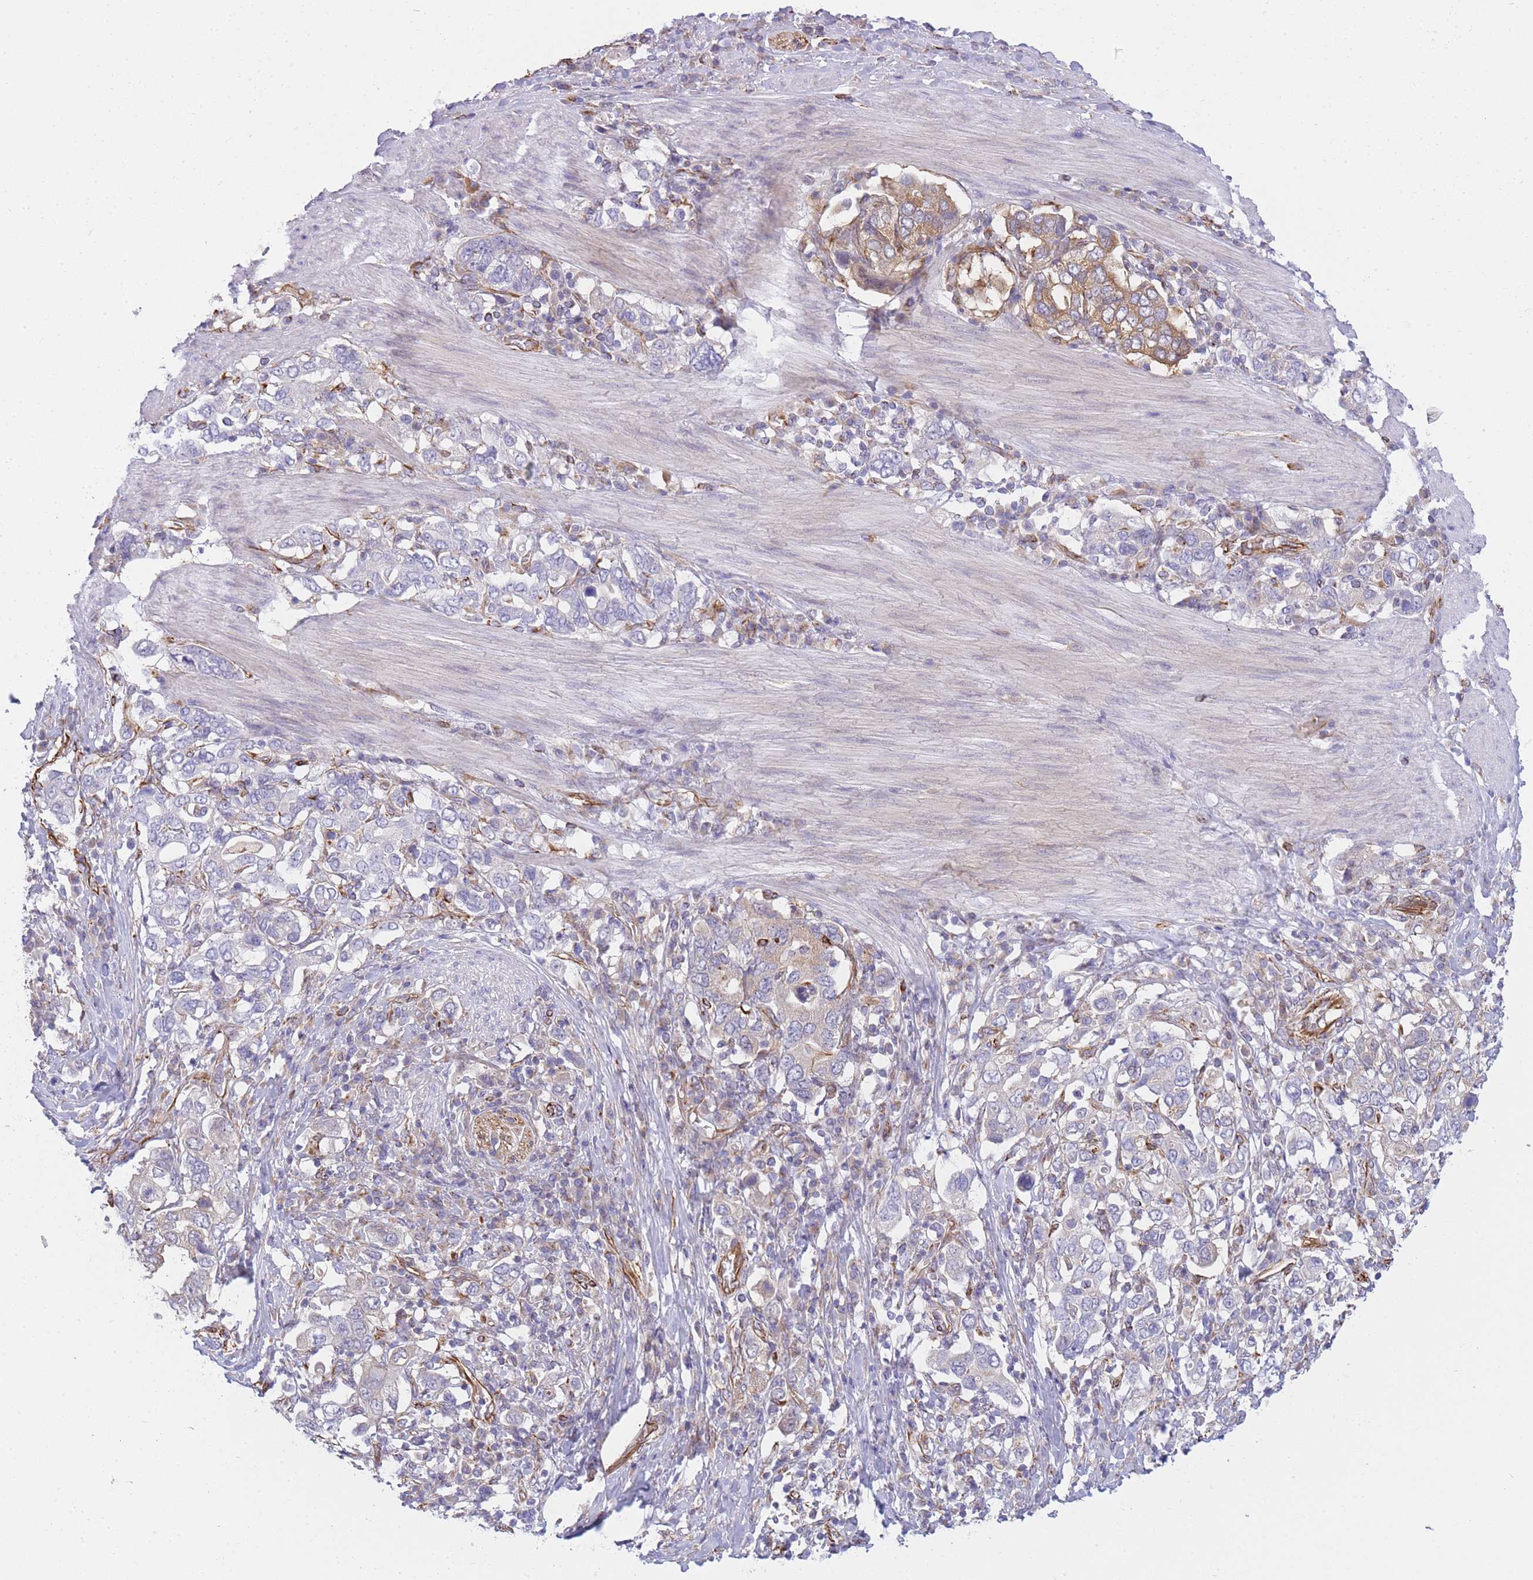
{"staining": {"intensity": "negative", "quantity": "none", "location": "none"}, "tissue": "stomach cancer", "cell_type": "Tumor cells", "image_type": "cancer", "snomed": [{"axis": "morphology", "description": "Adenocarcinoma, NOS"}, {"axis": "topography", "description": "Stomach, upper"}, {"axis": "topography", "description": "Stomach"}], "caption": "High magnification brightfield microscopy of stomach cancer stained with DAB (3,3'-diaminobenzidine) (brown) and counterstained with hematoxylin (blue): tumor cells show no significant expression. (Immunohistochemistry, brightfield microscopy, high magnification).", "gene": "ECPAS", "patient": {"sex": "male", "age": 62}}